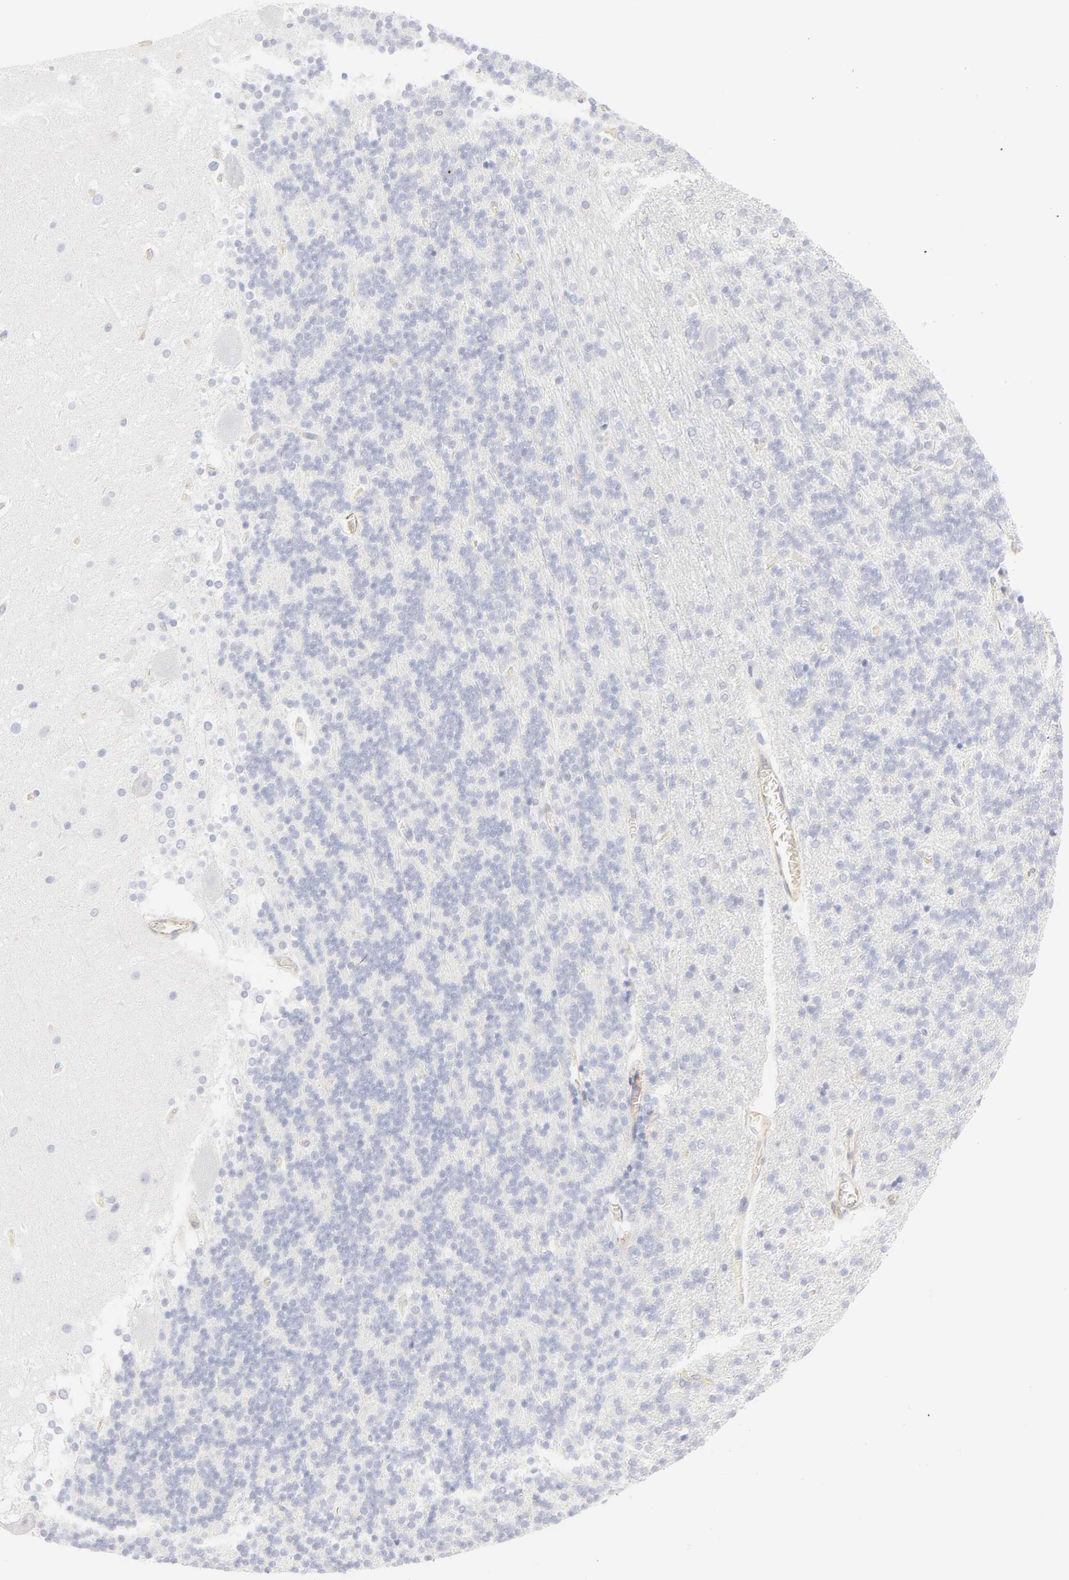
{"staining": {"intensity": "negative", "quantity": "none", "location": "none"}, "tissue": "cerebellum", "cell_type": "Cells in granular layer", "image_type": "normal", "snomed": [{"axis": "morphology", "description": "Normal tissue, NOS"}, {"axis": "topography", "description": "Cerebellum"}], "caption": "Cells in granular layer are negative for brown protein staining in benign cerebellum. (Brightfield microscopy of DAB immunohistochemistry at high magnification).", "gene": "ITGA5", "patient": {"sex": "female", "age": 19}}